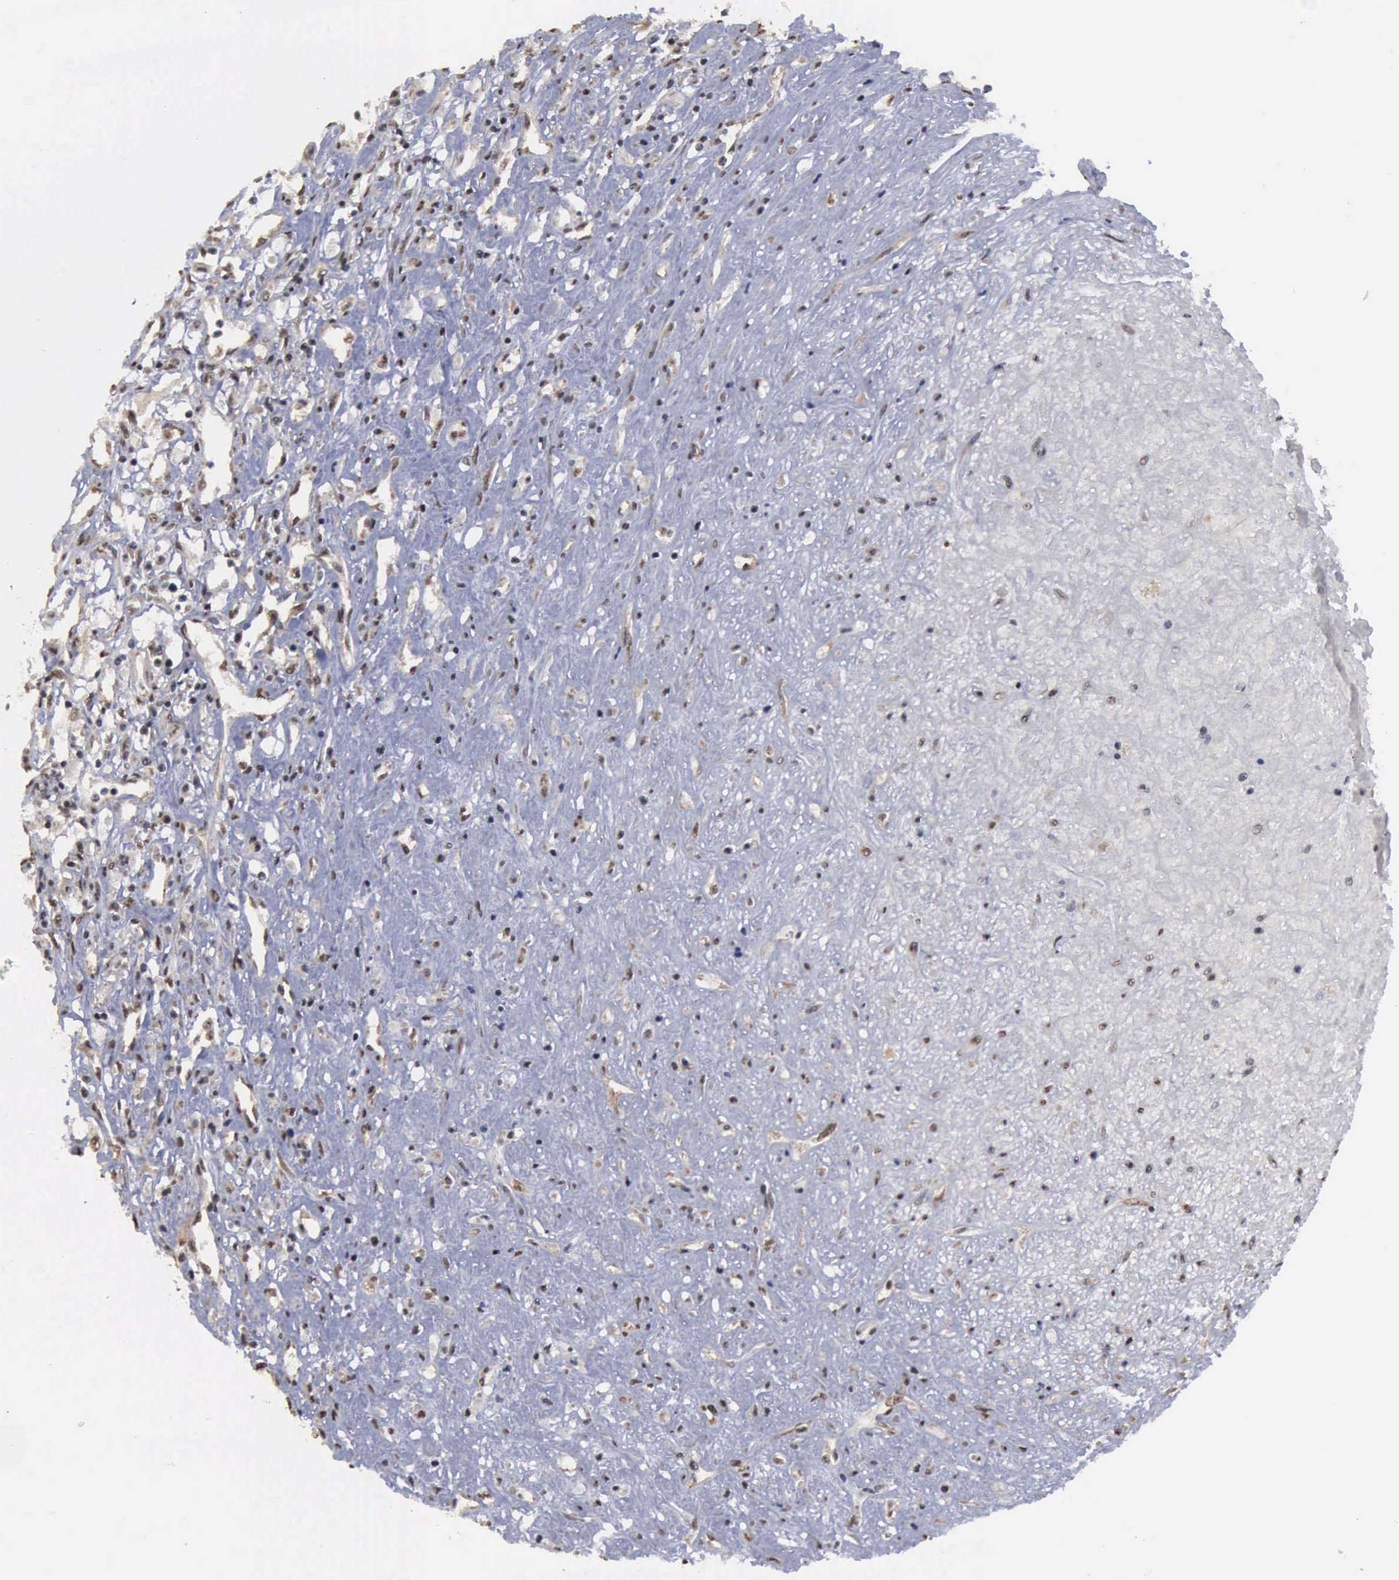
{"staining": {"intensity": "moderate", "quantity": "<25%", "location": "nuclear"}, "tissue": "renal cancer", "cell_type": "Tumor cells", "image_type": "cancer", "snomed": [{"axis": "morphology", "description": "Adenocarcinoma, NOS"}, {"axis": "topography", "description": "Kidney"}], "caption": "Human renal cancer (adenocarcinoma) stained with a brown dye displays moderate nuclear positive expression in about <25% of tumor cells.", "gene": "RTCB", "patient": {"sex": "male", "age": 57}}